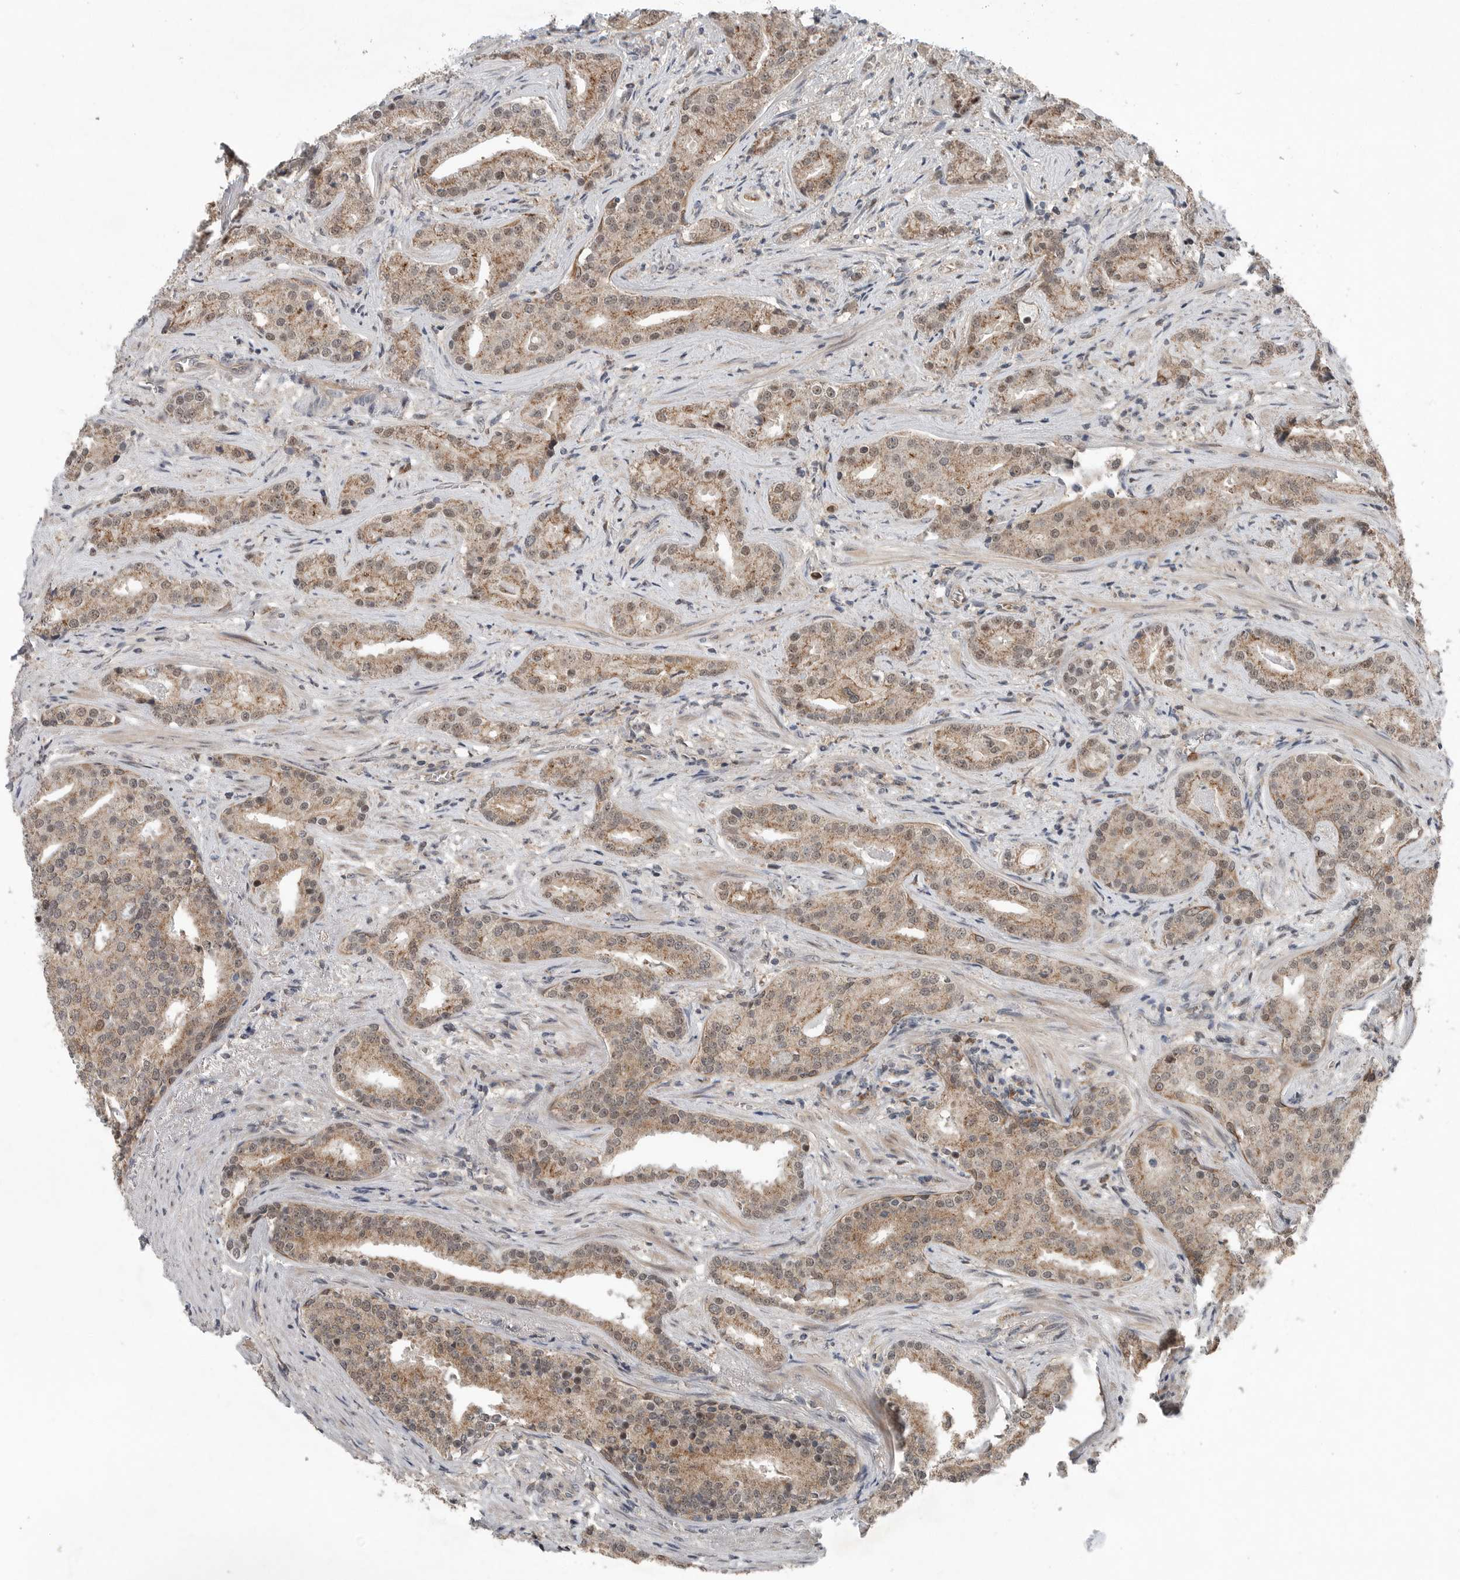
{"staining": {"intensity": "moderate", "quantity": ">75%", "location": "cytoplasmic/membranous"}, "tissue": "prostate cancer", "cell_type": "Tumor cells", "image_type": "cancer", "snomed": [{"axis": "morphology", "description": "Adenocarcinoma, Low grade"}, {"axis": "topography", "description": "Prostate"}], "caption": "A photomicrograph of prostate cancer (low-grade adenocarcinoma) stained for a protein displays moderate cytoplasmic/membranous brown staining in tumor cells.", "gene": "SCP2", "patient": {"sex": "male", "age": 67}}